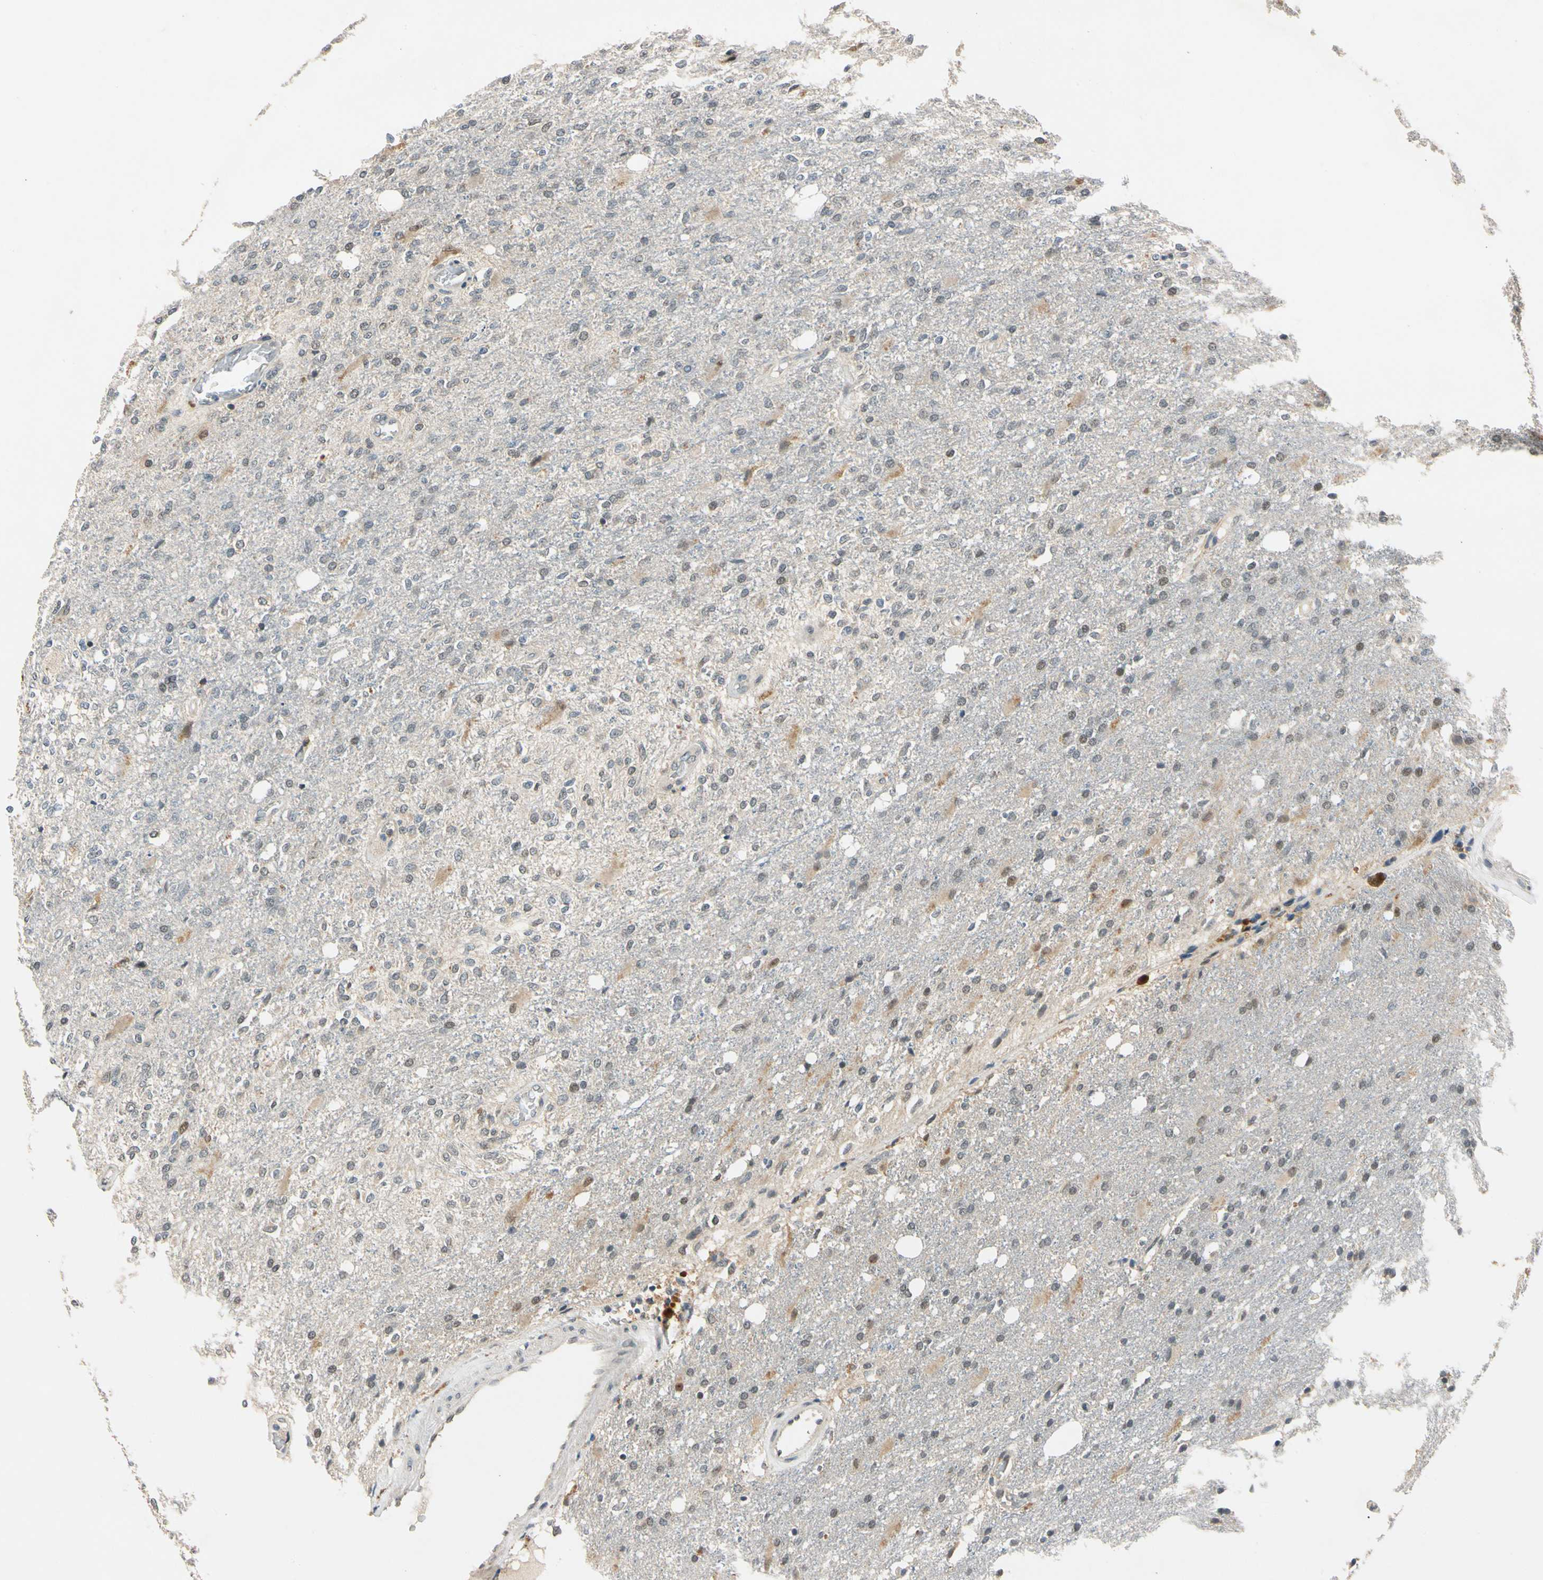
{"staining": {"intensity": "weak", "quantity": "25%-75%", "location": "cytoplasmic/membranous,nuclear"}, "tissue": "glioma", "cell_type": "Tumor cells", "image_type": "cancer", "snomed": [{"axis": "morphology", "description": "Normal tissue, NOS"}, {"axis": "morphology", "description": "Glioma, malignant, High grade"}, {"axis": "topography", "description": "Cerebral cortex"}], "caption": "Brown immunohistochemical staining in glioma shows weak cytoplasmic/membranous and nuclear expression in about 25%-75% of tumor cells.", "gene": "RIOX2", "patient": {"sex": "male", "age": 77}}